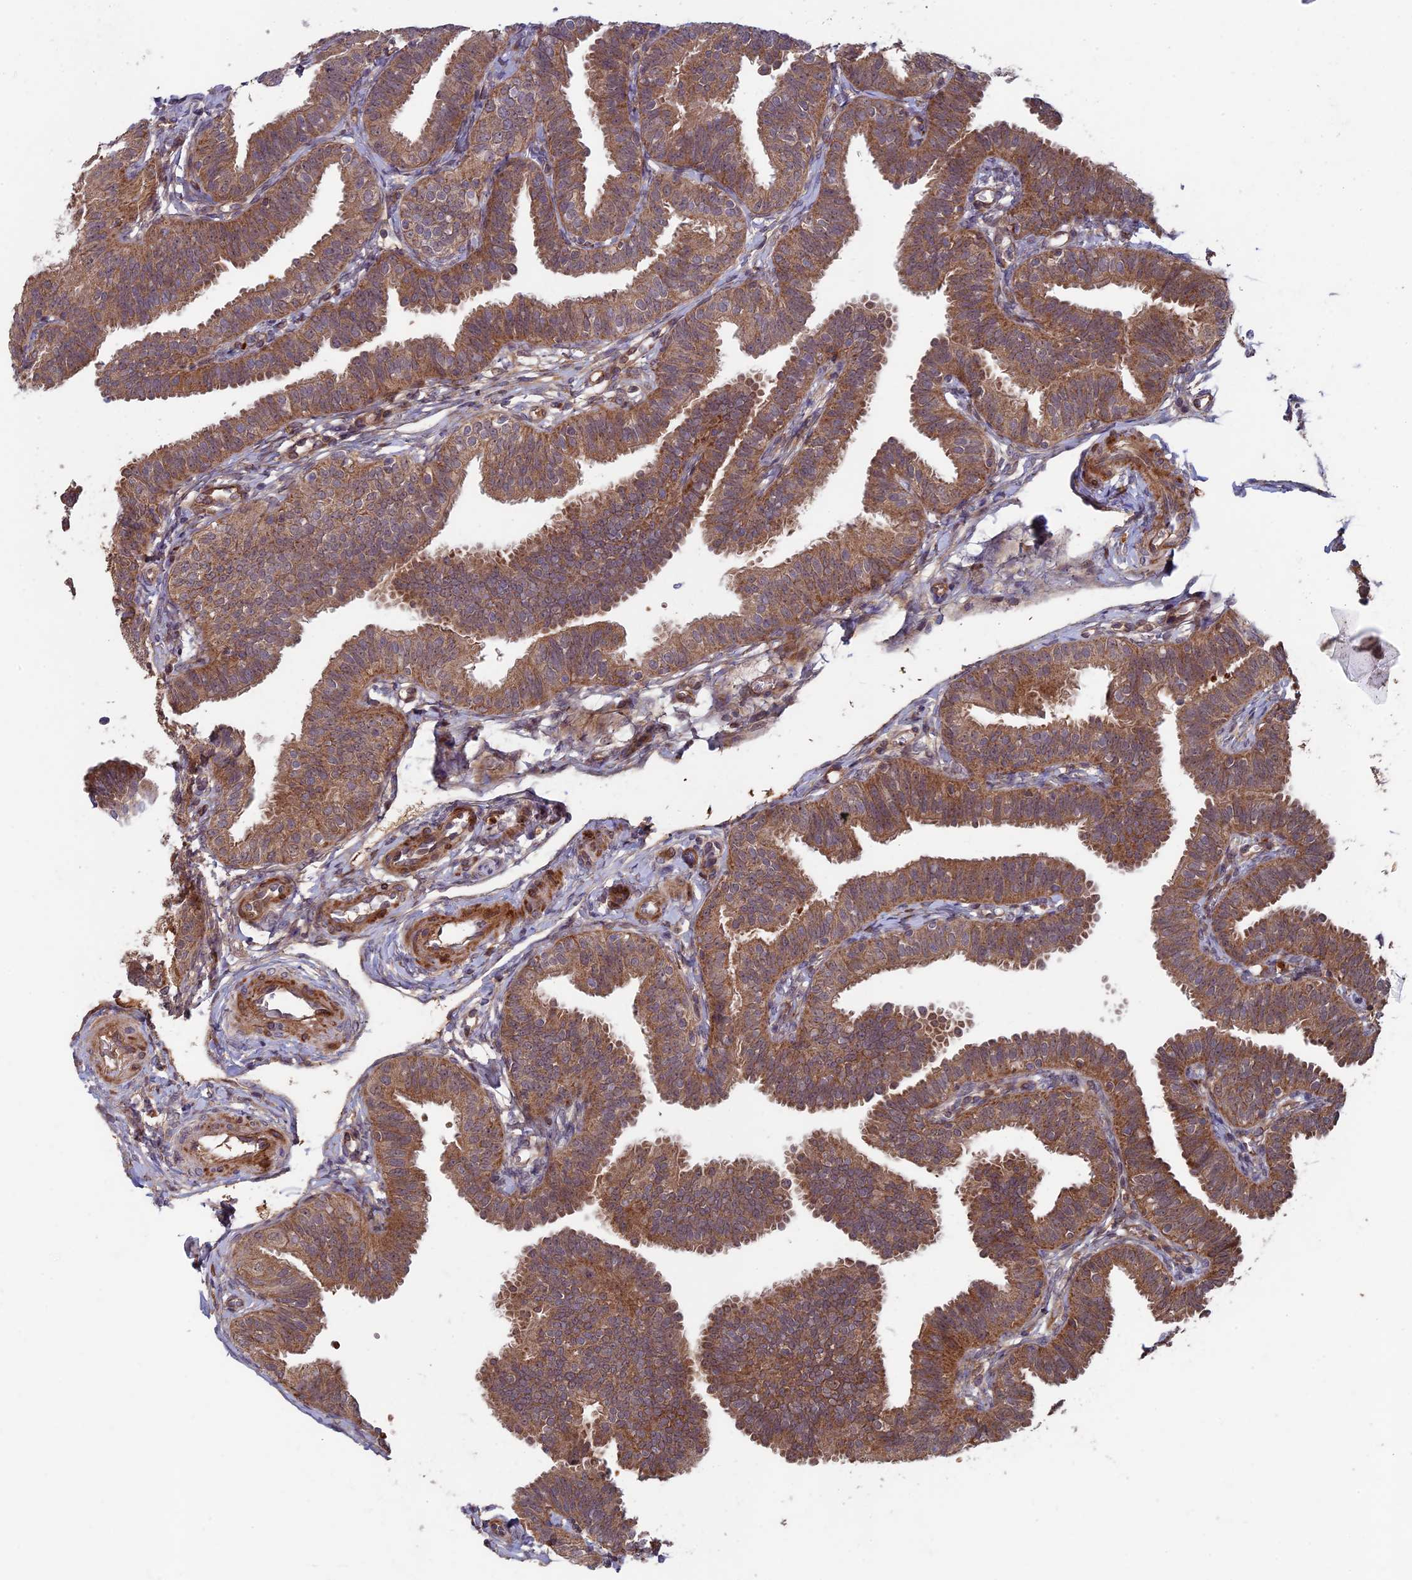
{"staining": {"intensity": "moderate", "quantity": ">75%", "location": "cytoplasmic/membranous"}, "tissue": "fallopian tube", "cell_type": "Glandular cells", "image_type": "normal", "snomed": [{"axis": "morphology", "description": "Normal tissue, NOS"}, {"axis": "topography", "description": "Fallopian tube"}], "caption": "A medium amount of moderate cytoplasmic/membranous positivity is identified in about >75% of glandular cells in benign fallopian tube.", "gene": "RCCD1", "patient": {"sex": "female", "age": 35}}